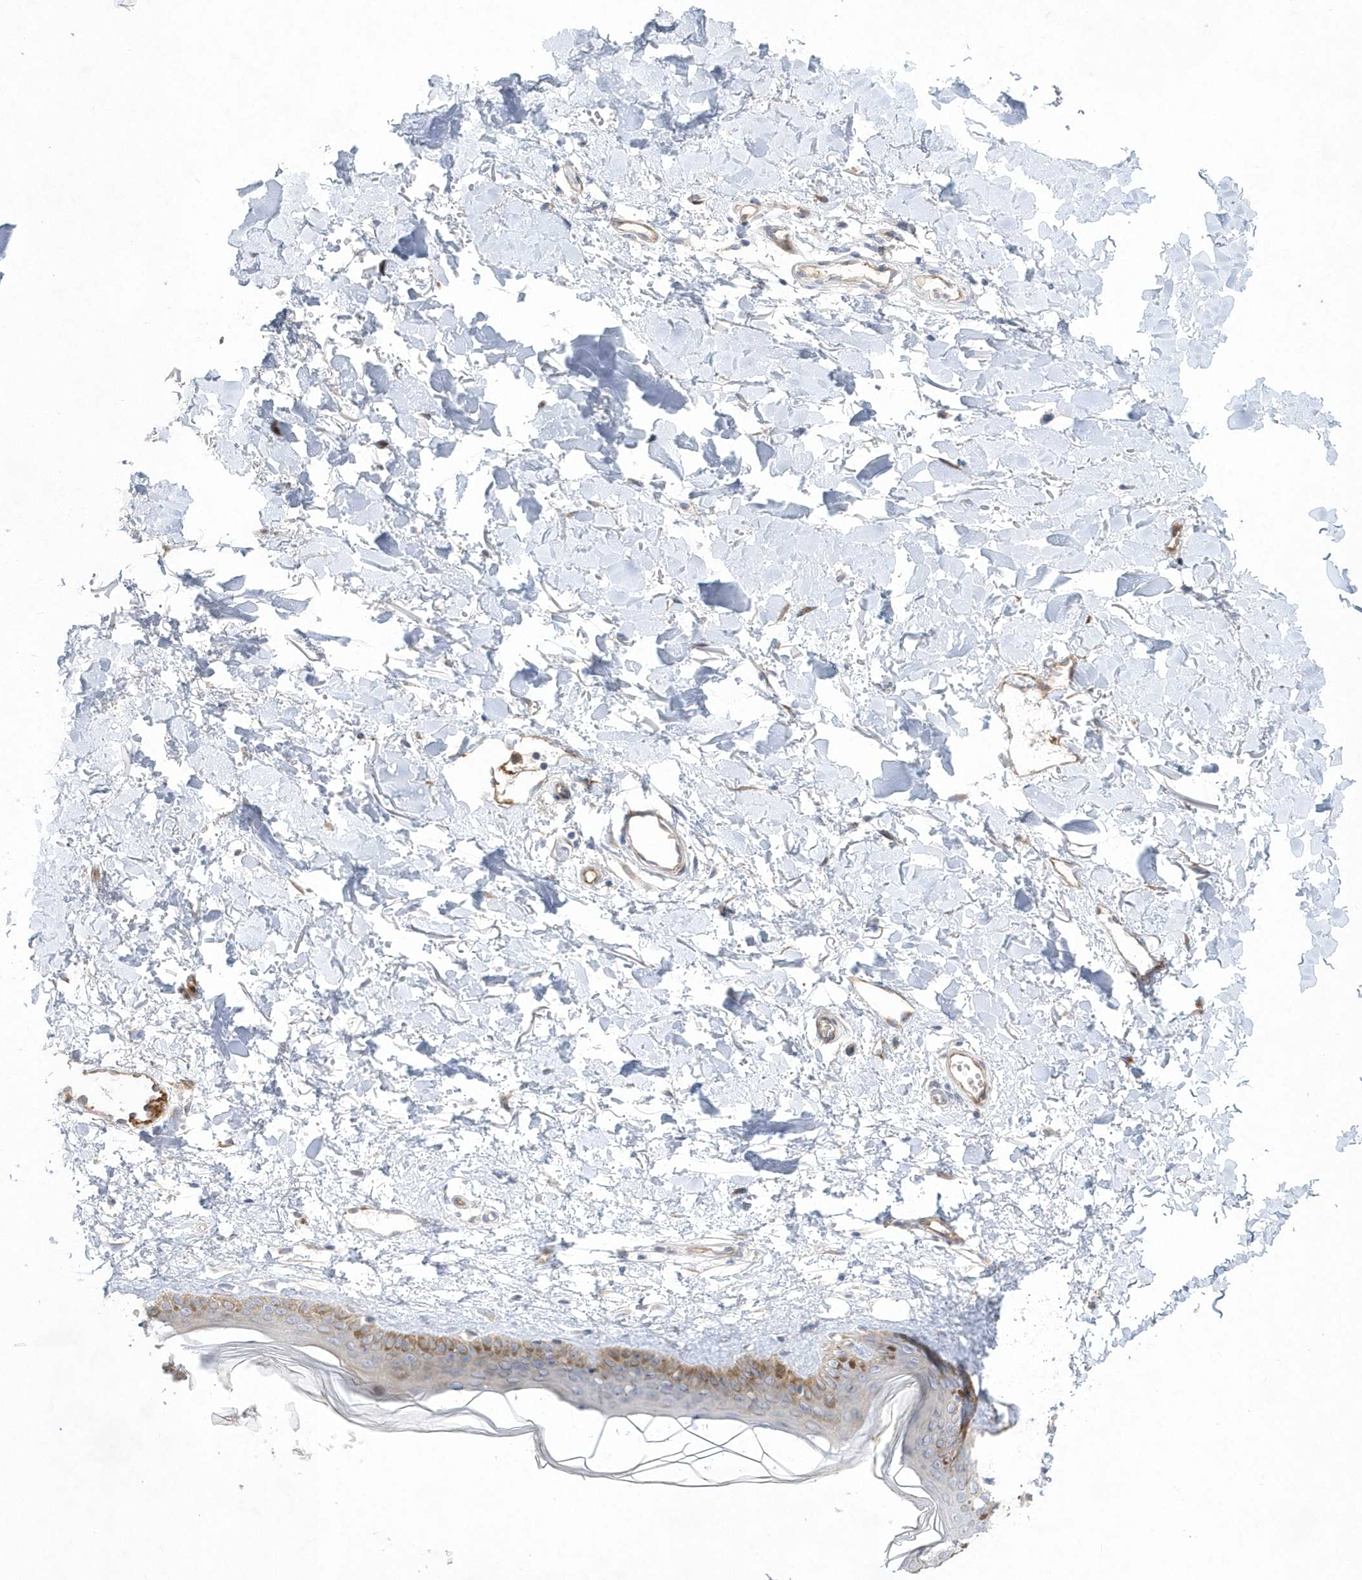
{"staining": {"intensity": "negative", "quantity": "none", "location": "none"}, "tissue": "skin", "cell_type": "Fibroblasts", "image_type": "normal", "snomed": [{"axis": "morphology", "description": "Normal tissue, NOS"}, {"axis": "topography", "description": "Skin"}], "caption": "The micrograph exhibits no staining of fibroblasts in normal skin.", "gene": "TMEM132B", "patient": {"sex": "female", "age": 58}}